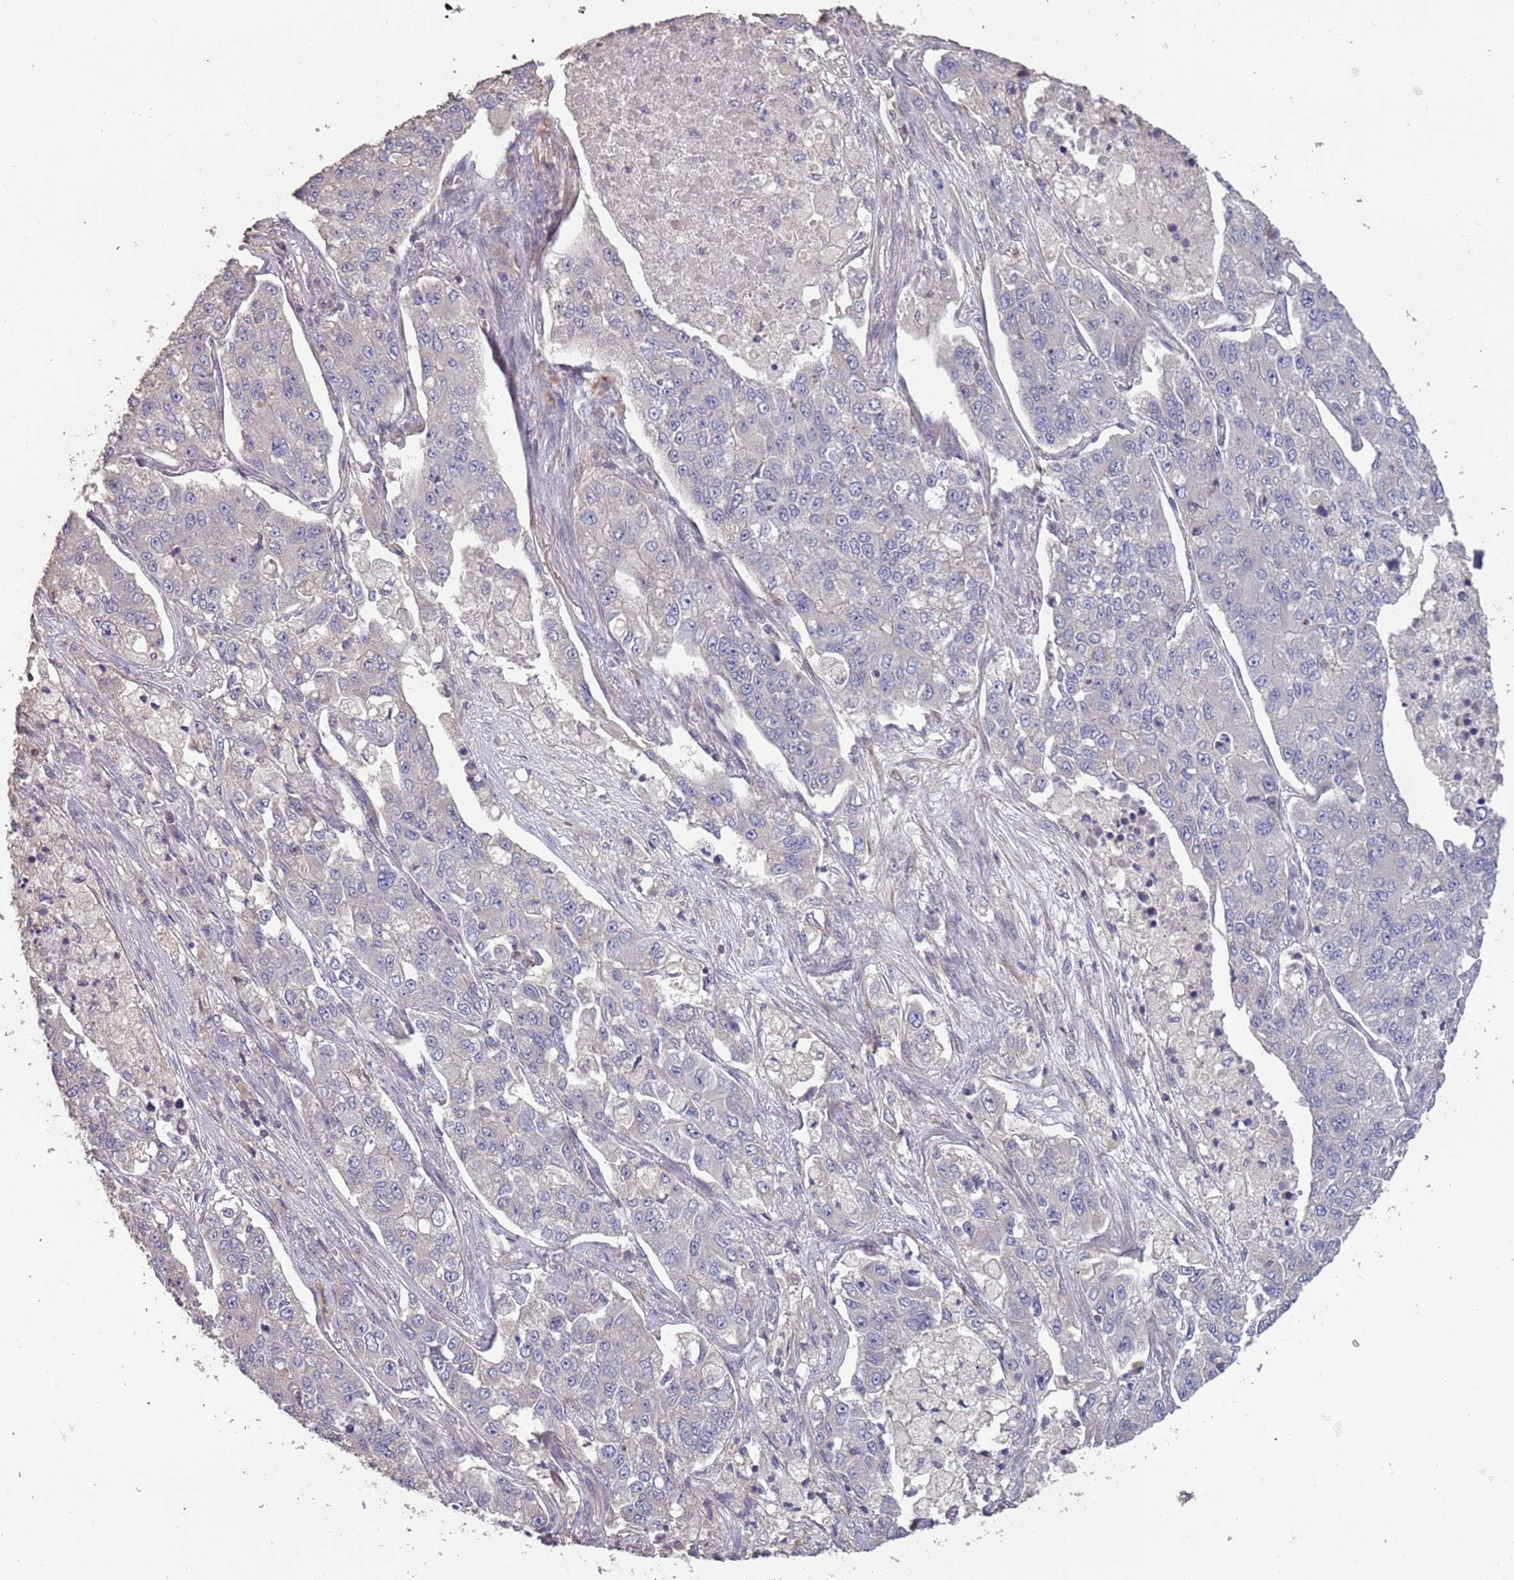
{"staining": {"intensity": "negative", "quantity": "none", "location": "none"}, "tissue": "lung cancer", "cell_type": "Tumor cells", "image_type": "cancer", "snomed": [{"axis": "morphology", "description": "Adenocarcinoma, NOS"}, {"axis": "topography", "description": "Lung"}], "caption": "Immunohistochemistry (IHC) histopathology image of human lung cancer stained for a protein (brown), which exhibits no positivity in tumor cells. The staining is performed using DAB brown chromogen with nuclei counter-stained in using hematoxylin.", "gene": "MBD3L1", "patient": {"sex": "male", "age": 49}}